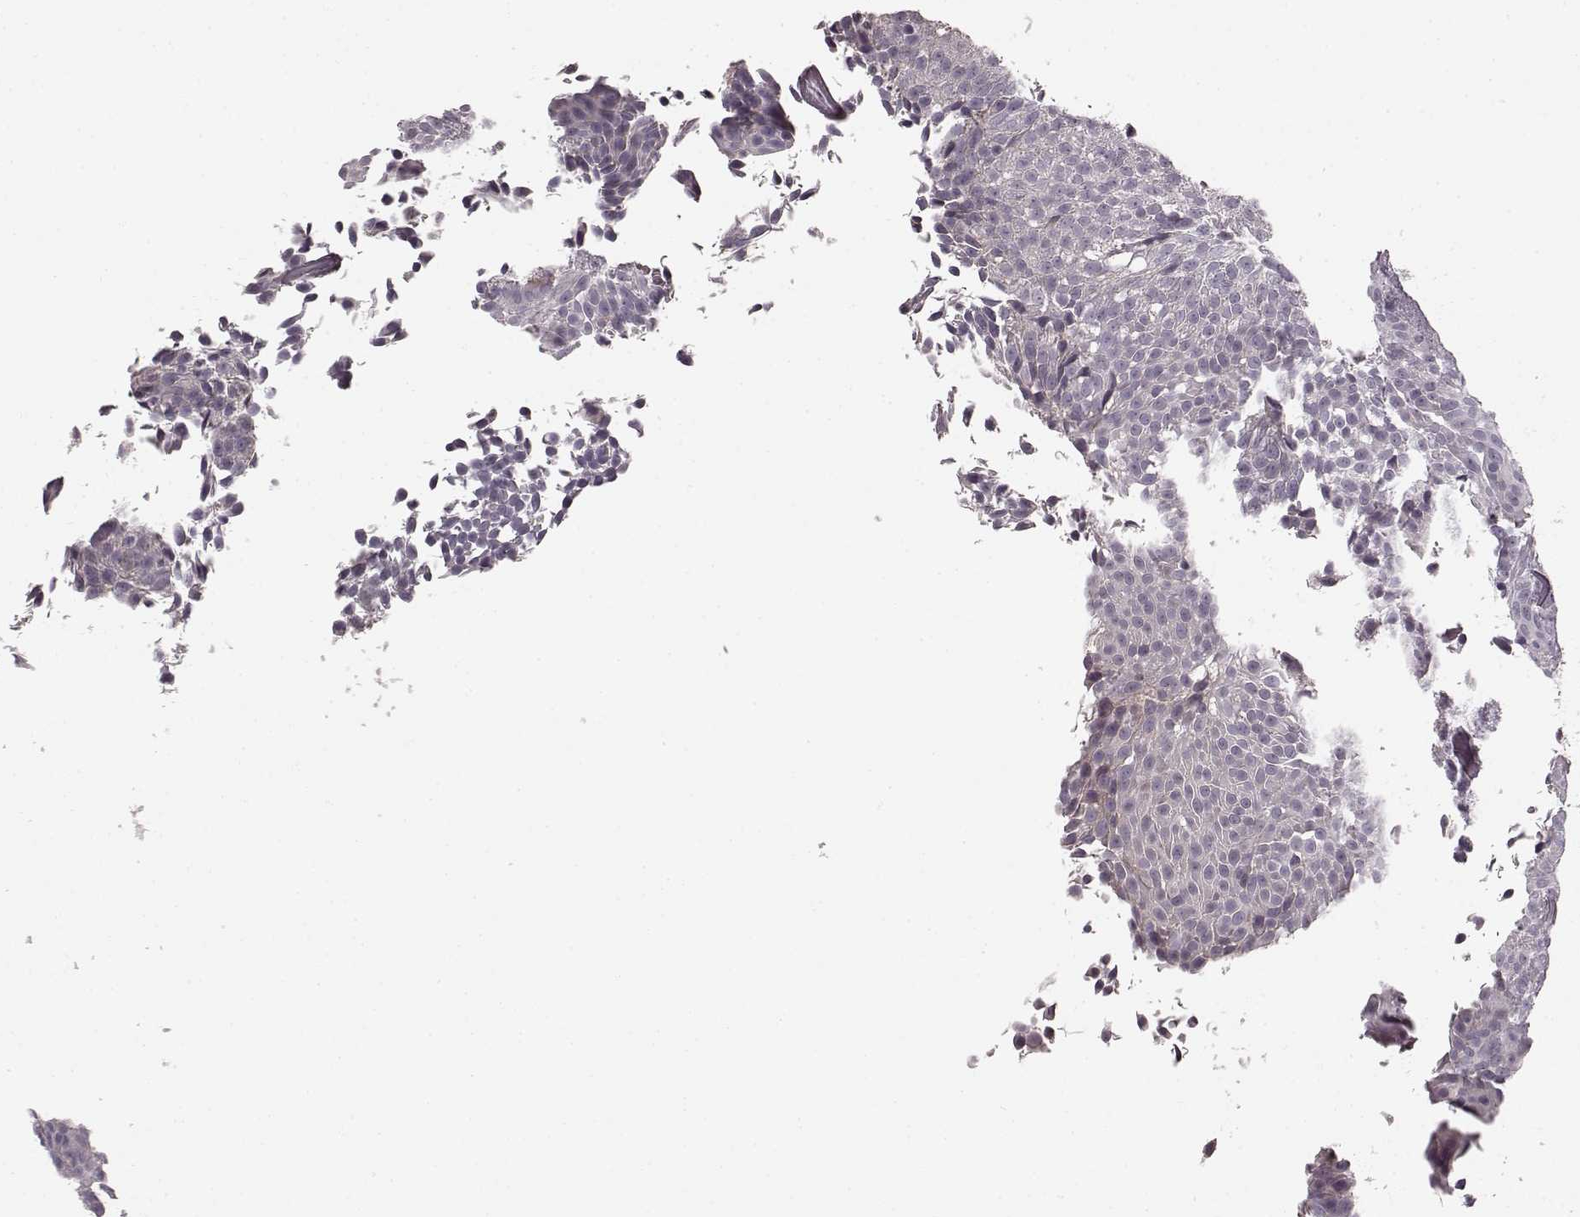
{"staining": {"intensity": "negative", "quantity": "none", "location": "none"}, "tissue": "urothelial cancer", "cell_type": "Tumor cells", "image_type": "cancer", "snomed": [{"axis": "morphology", "description": "Urothelial carcinoma, Low grade"}, {"axis": "topography", "description": "Urinary bladder"}], "caption": "Tumor cells are negative for brown protein staining in urothelial cancer.", "gene": "PRKCE", "patient": {"sex": "male", "age": 77}}